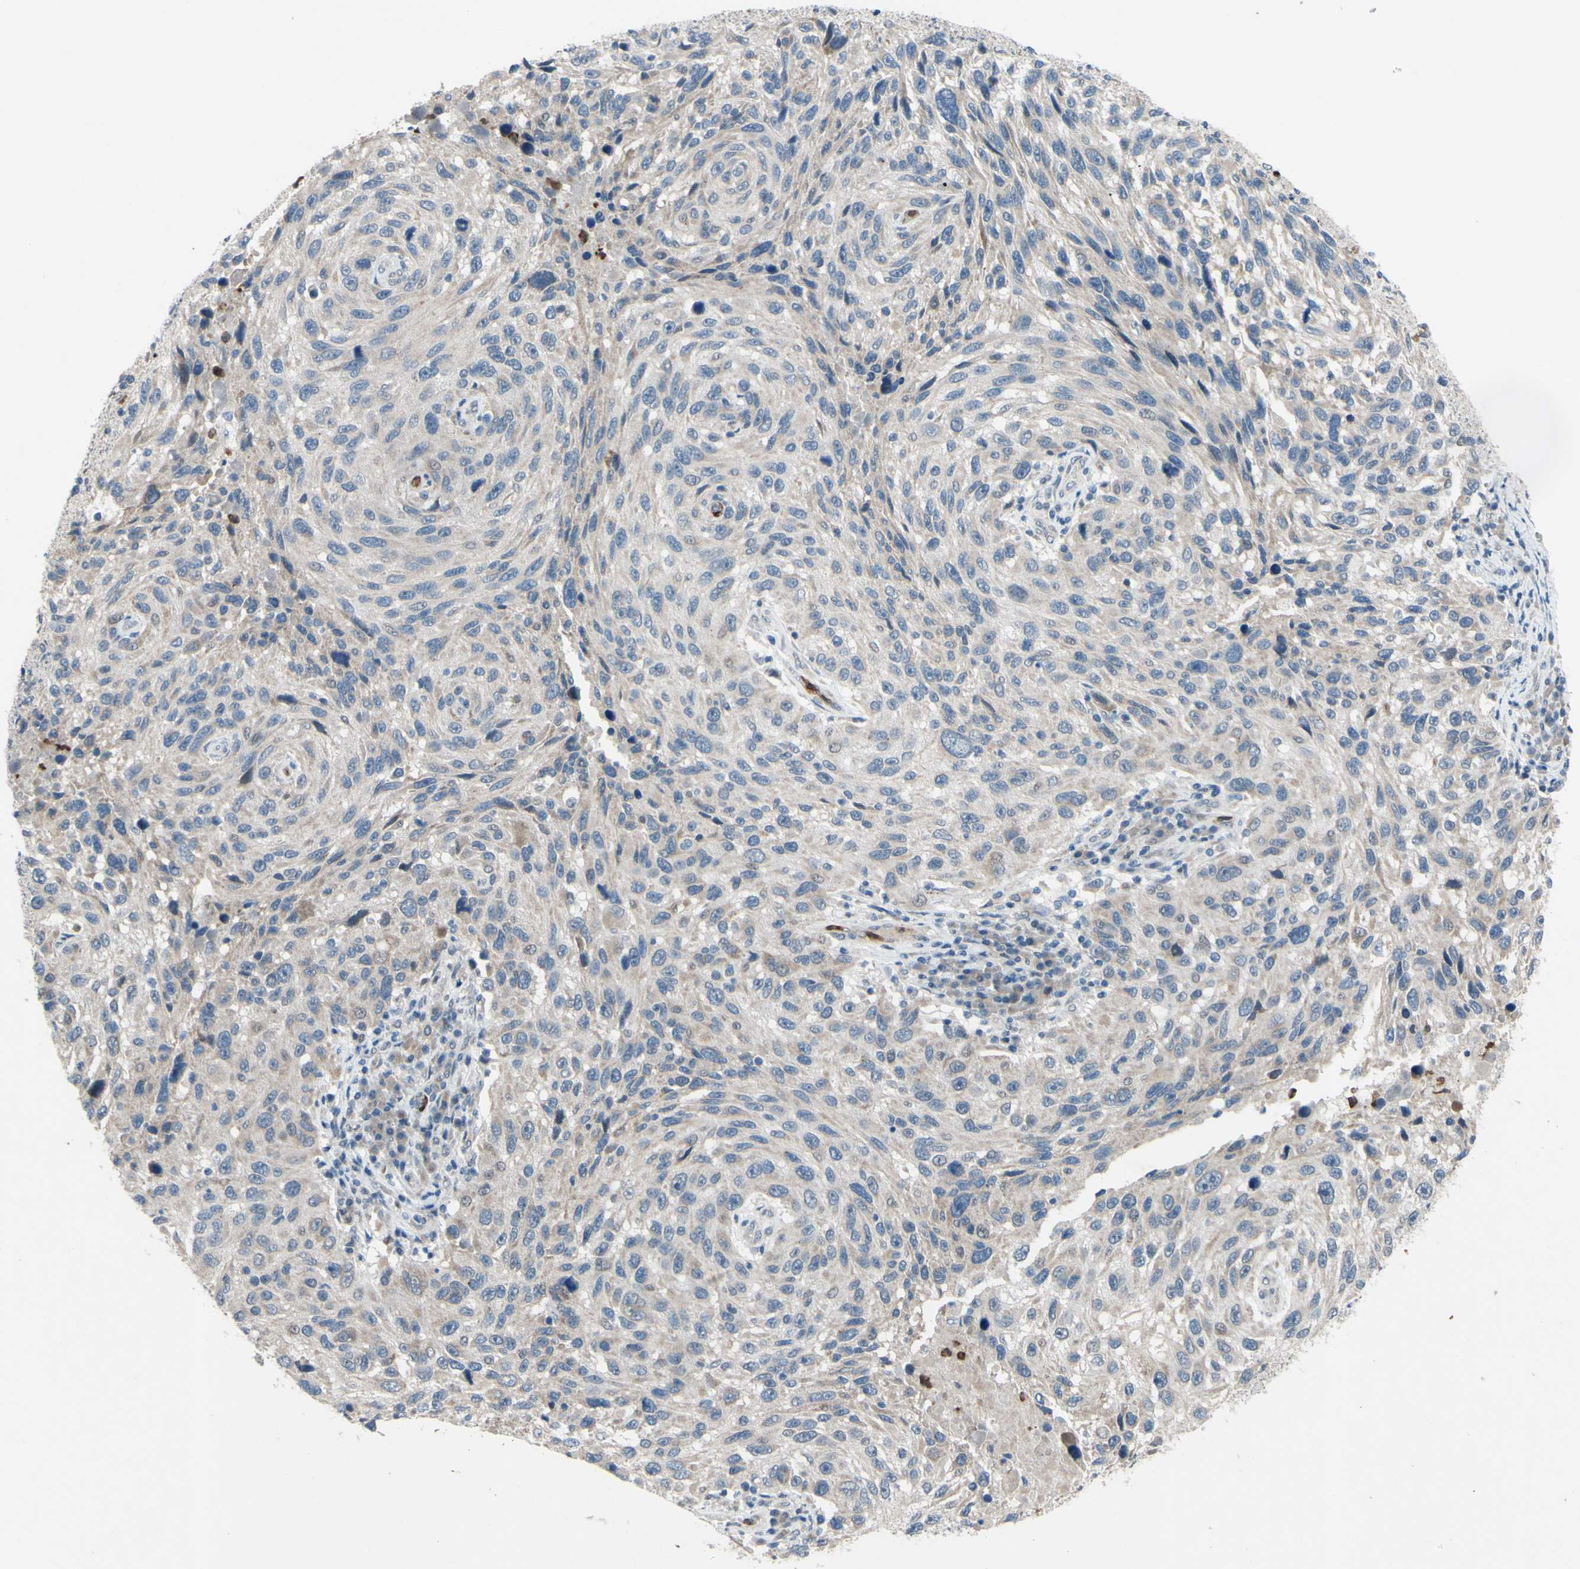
{"staining": {"intensity": "weak", "quantity": ">75%", "location": "cytoplasmic/membranous"}, "tissue": "melanoma", "cell_type": "Tumor cells", "image_type": "cancer", "snomed": [{"axis": "morphology", "description": "Malignant melanoma, NOS"}, {"axis": "topography", "description": "Skin"}], "caption": "A photomicrograph showing weak cytoplasmic/membranous expression in approximately >75% of tumor cells in malignant melanoma, as visualized by brown immunohistochemical staining.", "gene": "GRAMD2B", "patient": {"sex": "male", "age": 53}}